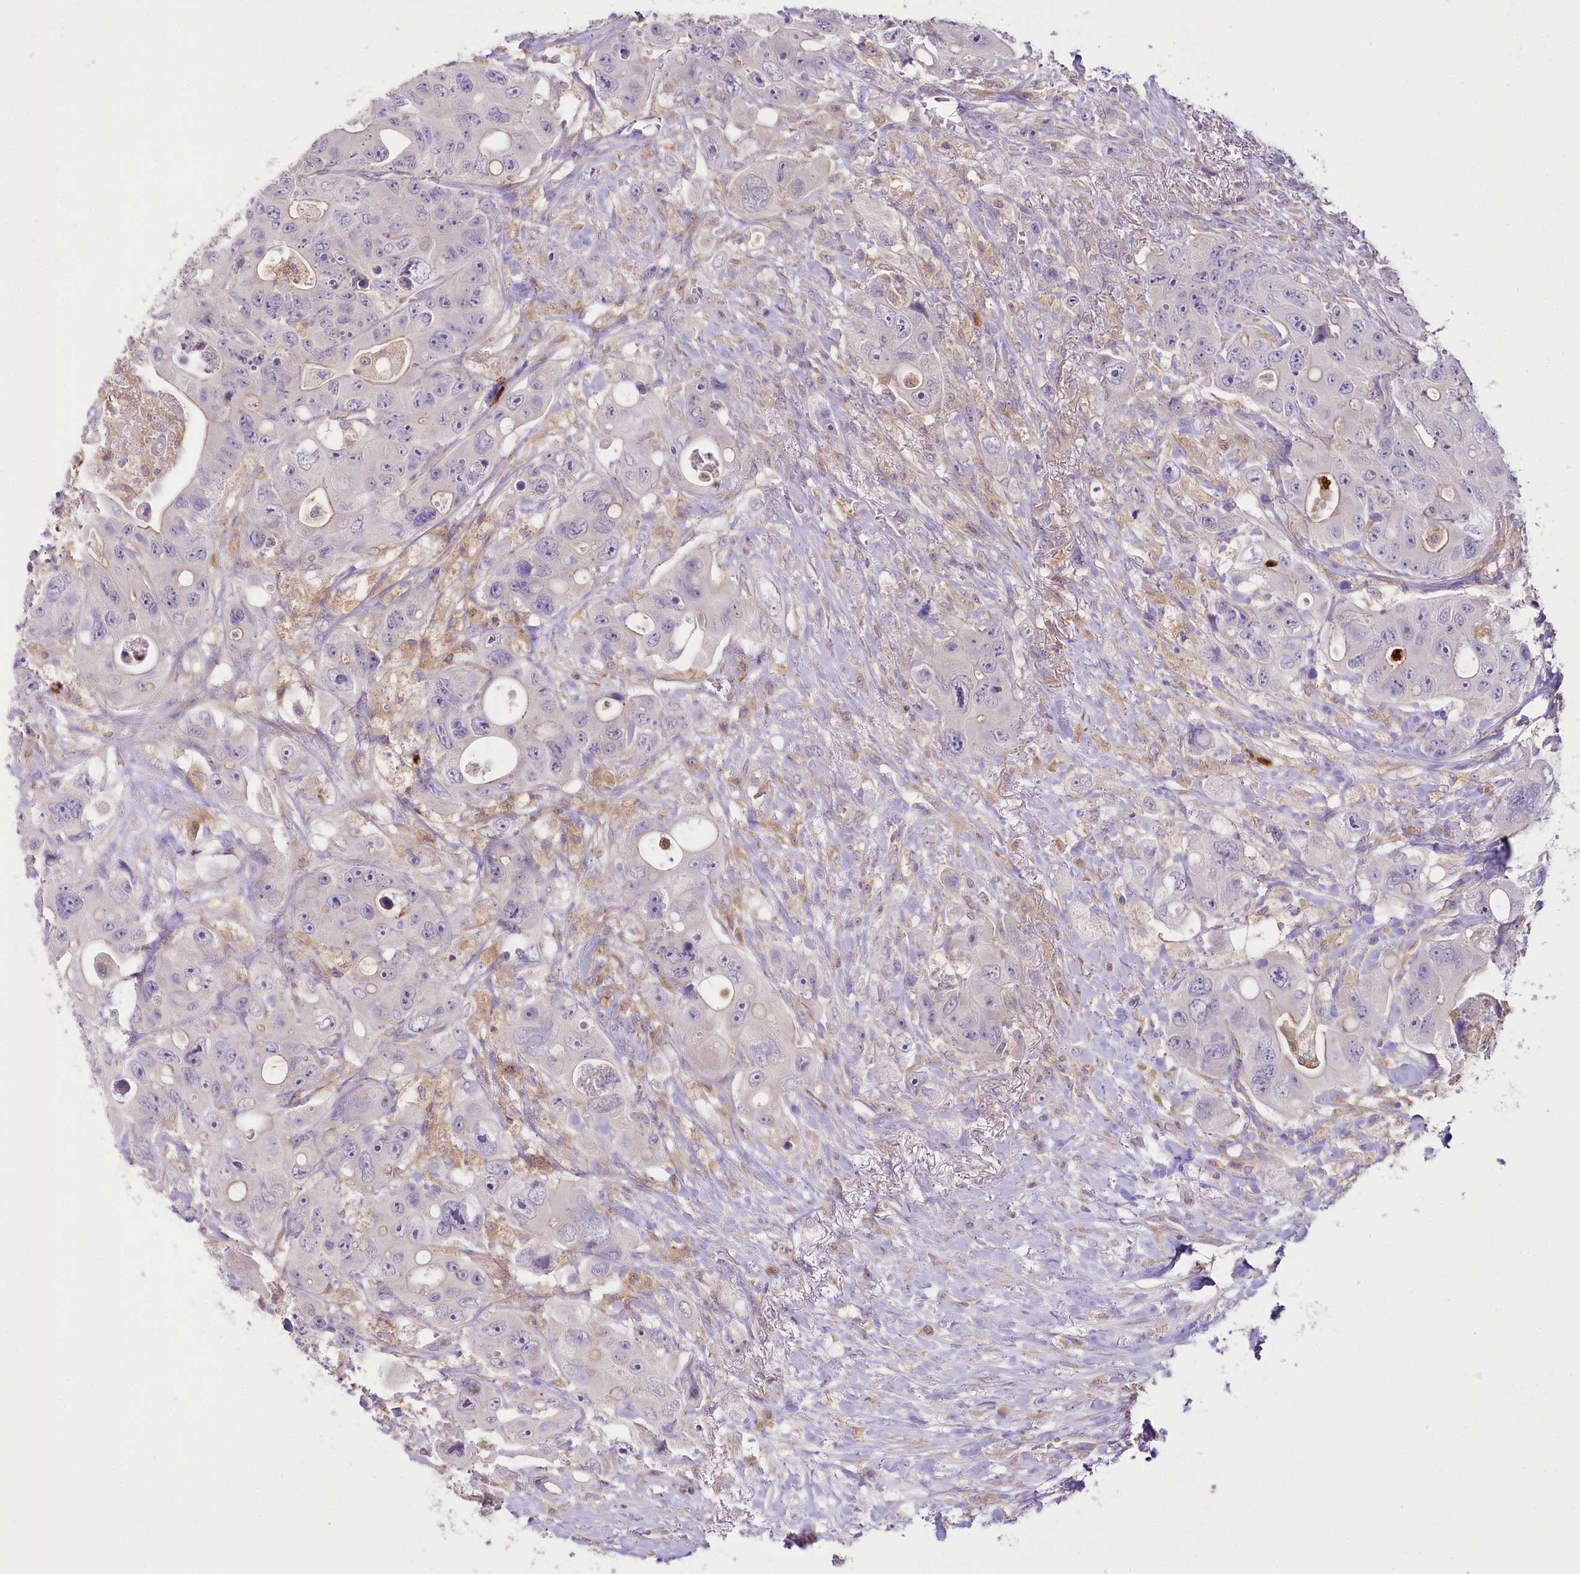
{"staining": {"intensity": "negative", "quantity": "none", "location": "none"}, "tissue": "colorectal cancer", "cell_type": "Tumor cells", "image_type": "cancer", "snomed": [{"axis": "morphology", "description": "Adenocarcinoma, NOS"}, {"axis": "topography", "description": "Colon"}], "caption": "High power microscopy micrograph of an immunohistochemistry (IHC) image of colorectal cancer (adenocarcinoma), revealing no significant expression in tumor cells.", "gene": "DPYD", "patient": {"sex": "female", "age": 46}}